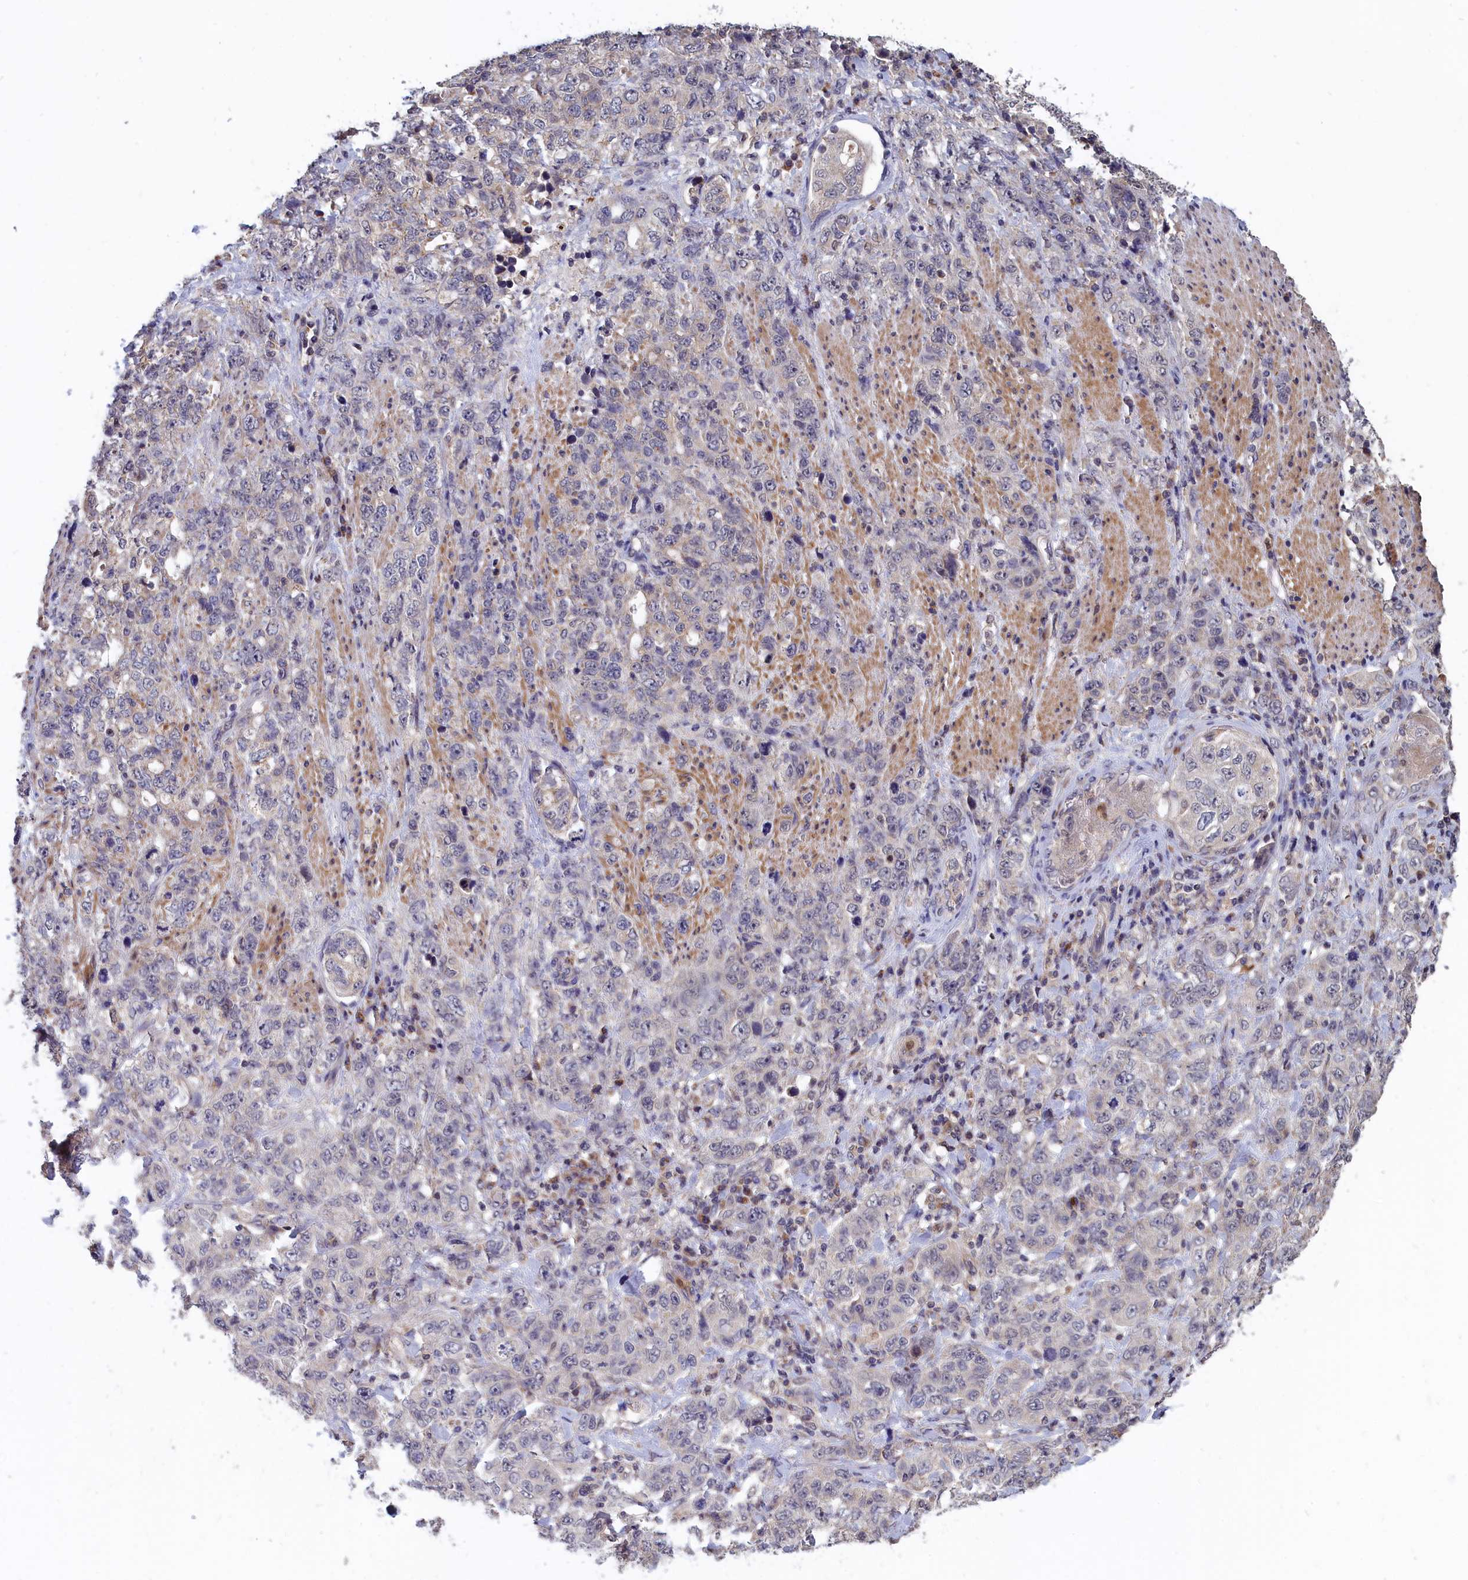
{"staining": {"intensity": "negative", "quantity": "none", "location": "none"}, "tissue": "stomach cancer", "cell_type": "Tumor cells", "image_type": "cancer", "snomed": [{"axis": "morphology", "description": "Adenocarcinoma, NOS"}, {"axis": "topography", "description": "Stomach"}], "caption": "There is no significant positivity in tumor cells of adenocarcinoma (stomach).", "gene": "EPB41L4B", "patient": {"sex": "male", "age": 48}}